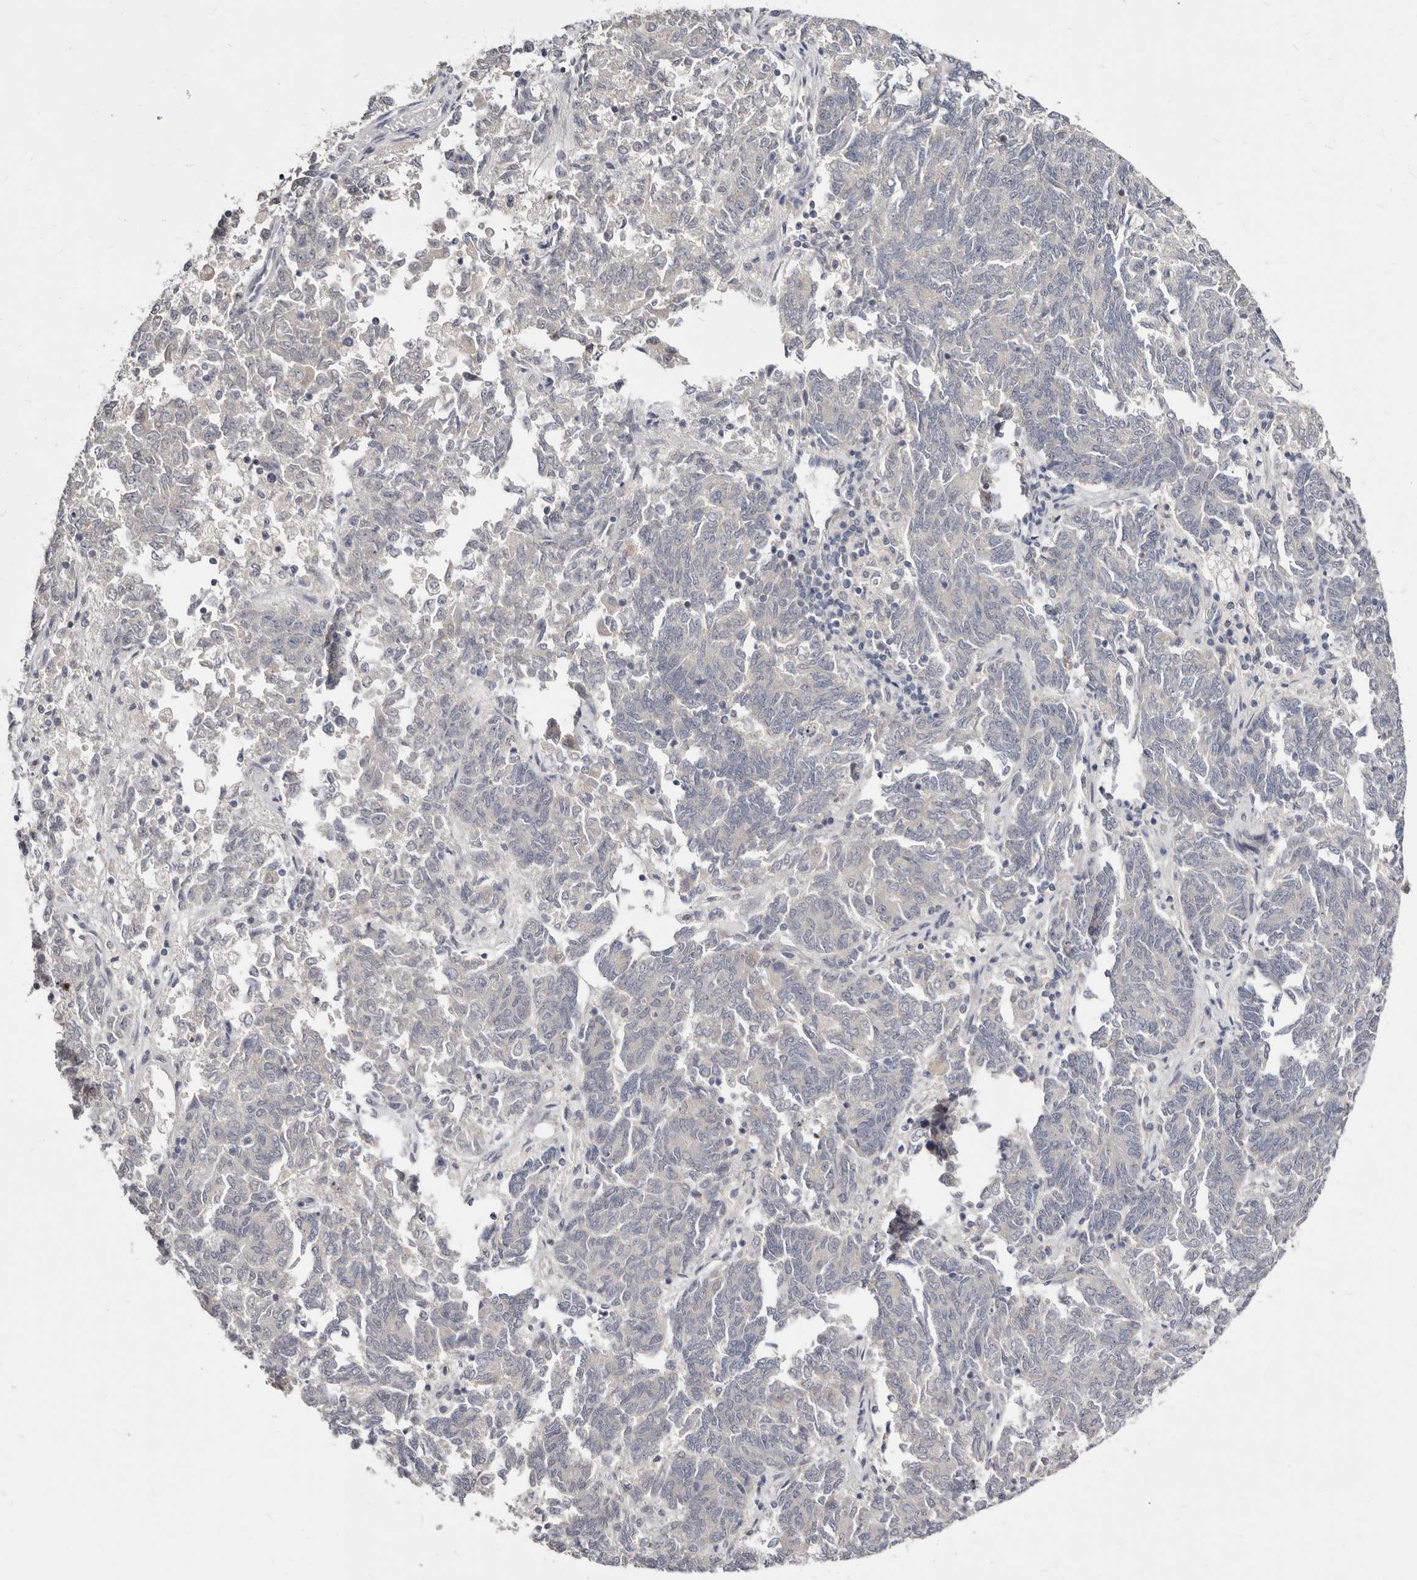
{"staining": {"intensity": "negative", "quantity": "none", "location": "none"}, "tissue": "endometrial cancer", "cell_type": "Tumor cells", "image_type": "cancer", "snomed": [{"axis": "morphology", "description": "Adenocarcinoma, NOS"}, {"axis": "topography", "description": "Endometrium"}], "caption": "Endometrial adenocarcinoma stained for a protein using IHC demonstrates no positivity tumor cells.", "gene": "KLHL4", "patient": {"sex": "female", "age": 80}}